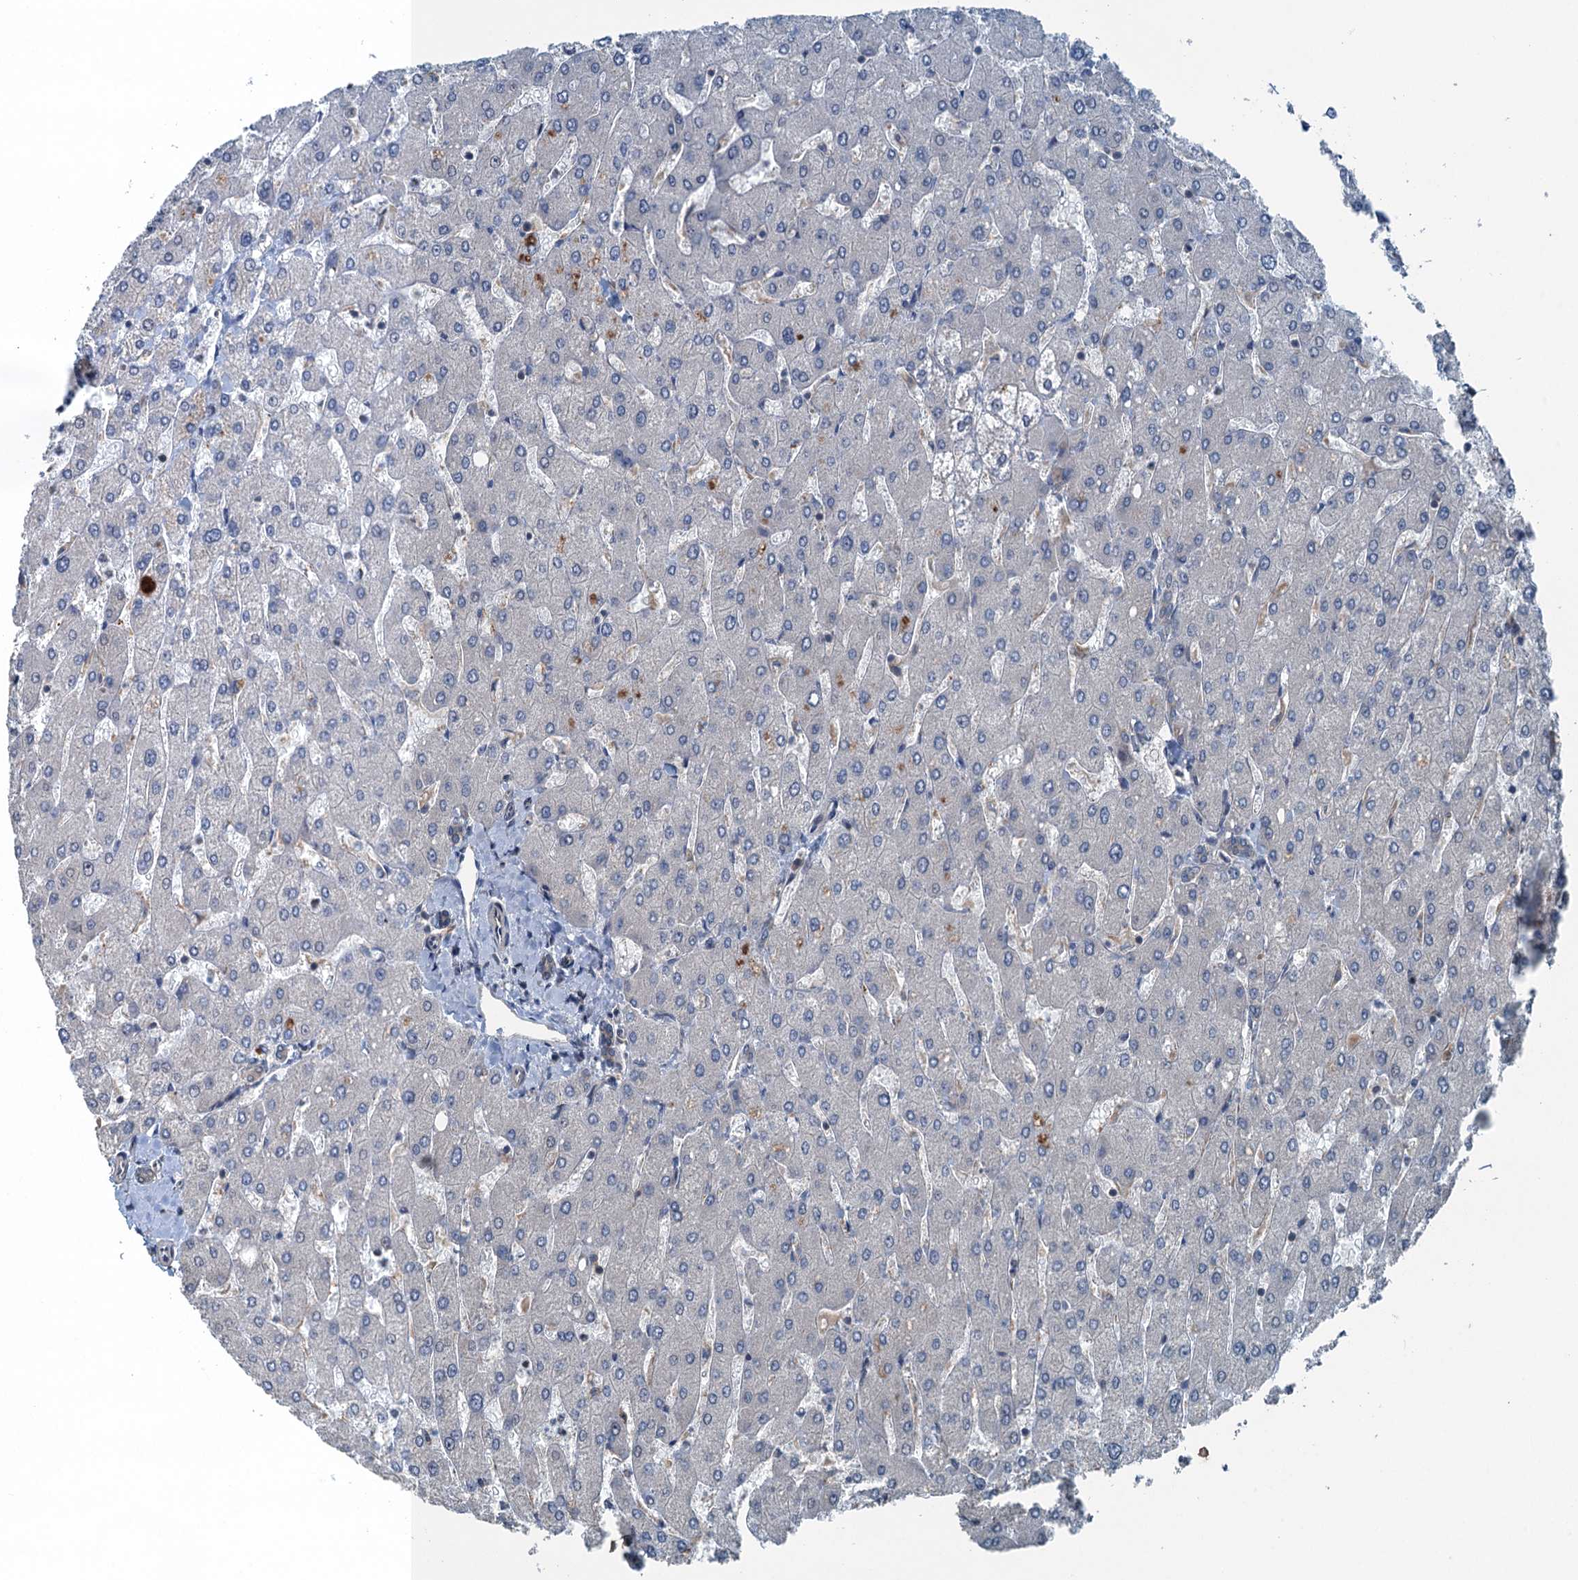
{"staining": {"intensity": "negative", "quantity": "none", "location": "none"}, "tissue": "liver", "cell_type": "Cholangiocytes", "image_type": "normal", "snomed": [{"axis": "morphology", "description": "Normal tissue, NOS"}, {"axis": "topography", "description": "Liver"}], "caption": "Unremarkable liver was stained to show a protein in brown. There is no significant positivity in cholangiocytes.", "gene": "TRAPPC8", "patient": {"sex": "male", "age": 55}}